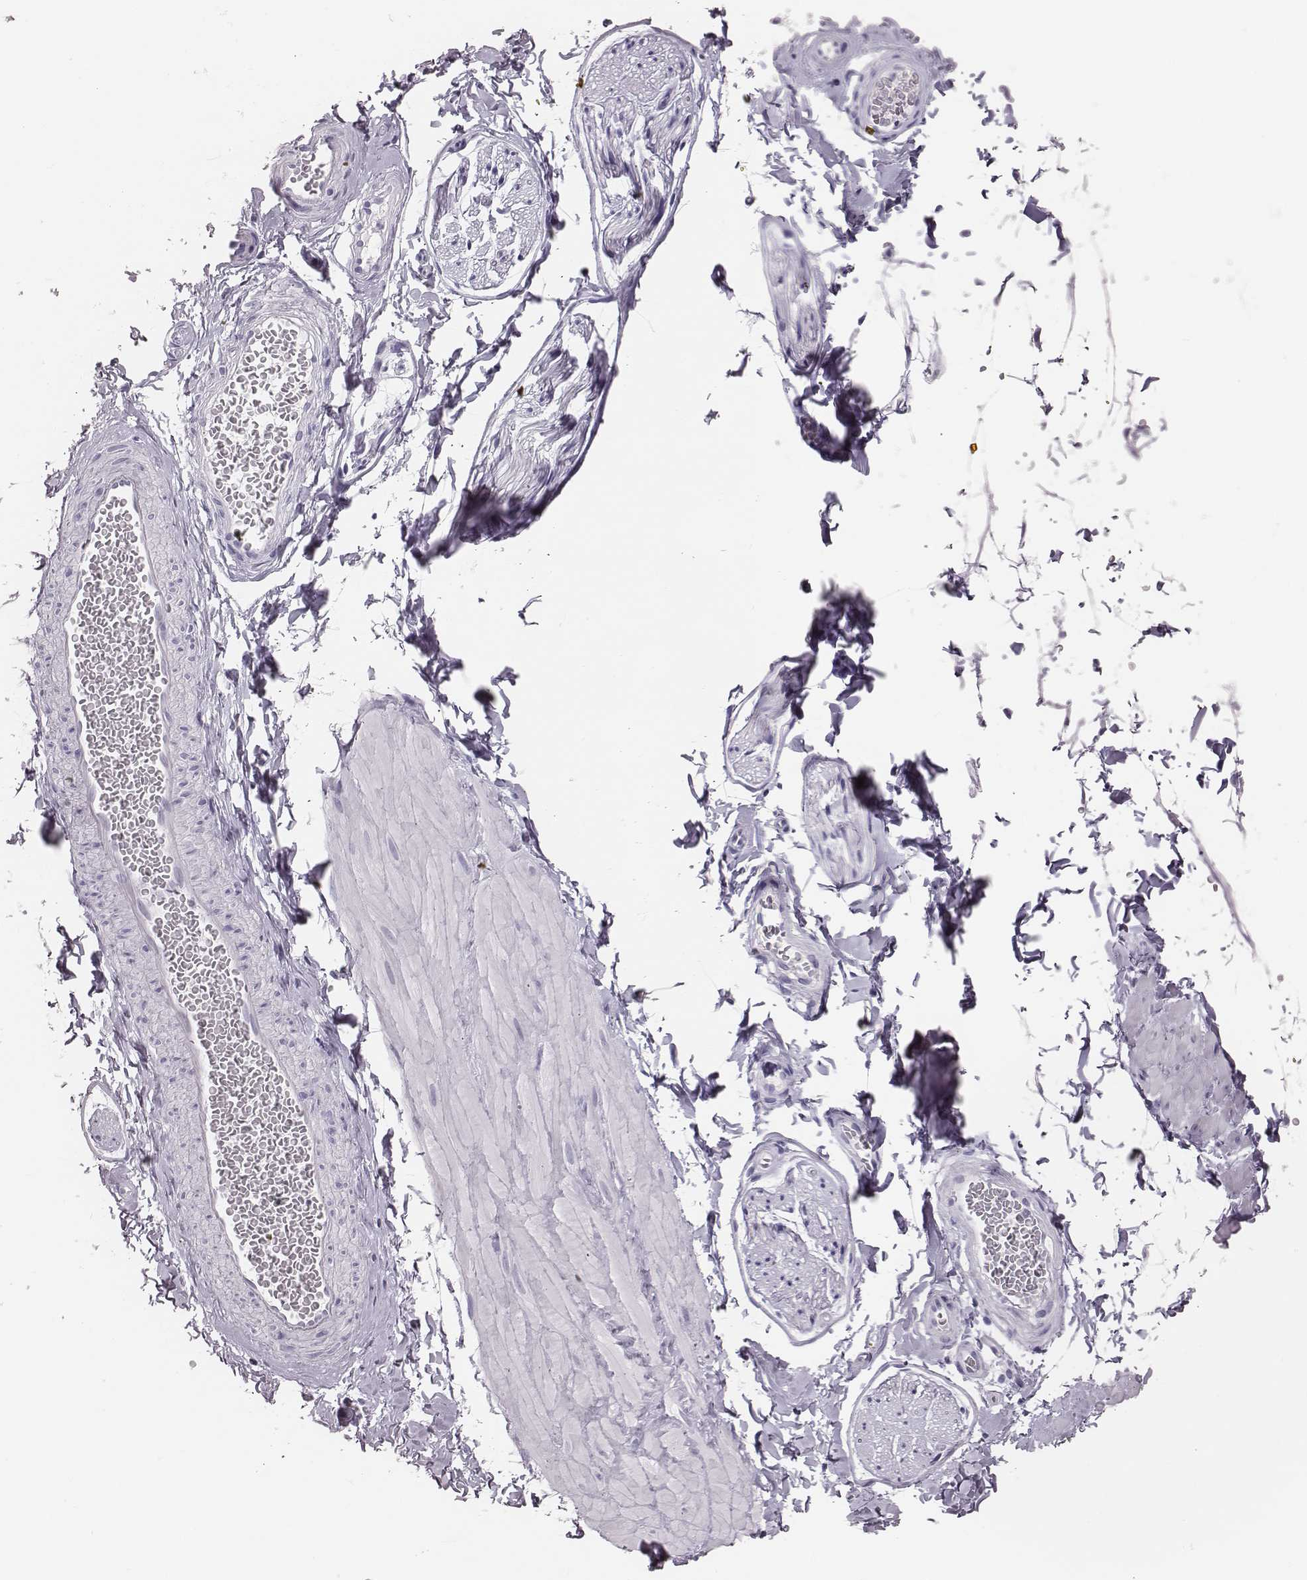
{"staining": {"intensity": "negative", "quantity": "none", "location": "none"}, "tissue": "adipose tissue", "cell_type": "Adipocytes", "image_type": "normal", "snomed": [{"axis": "morphology", "description": "Normal tissue, NOS"}, {"axis": "topography", "description": "Smooth muscle"}, {"axis": "topography", "description": "Peripheral nerve tissue"}], "caption": "IHC photomicrograph of unremarkable adipose tissue: adipose tissue stained with DAB exhibits no significant protein positivity in adipocytes.", "gene": "H1", "patient": {"sex": "male", "age": 22}}